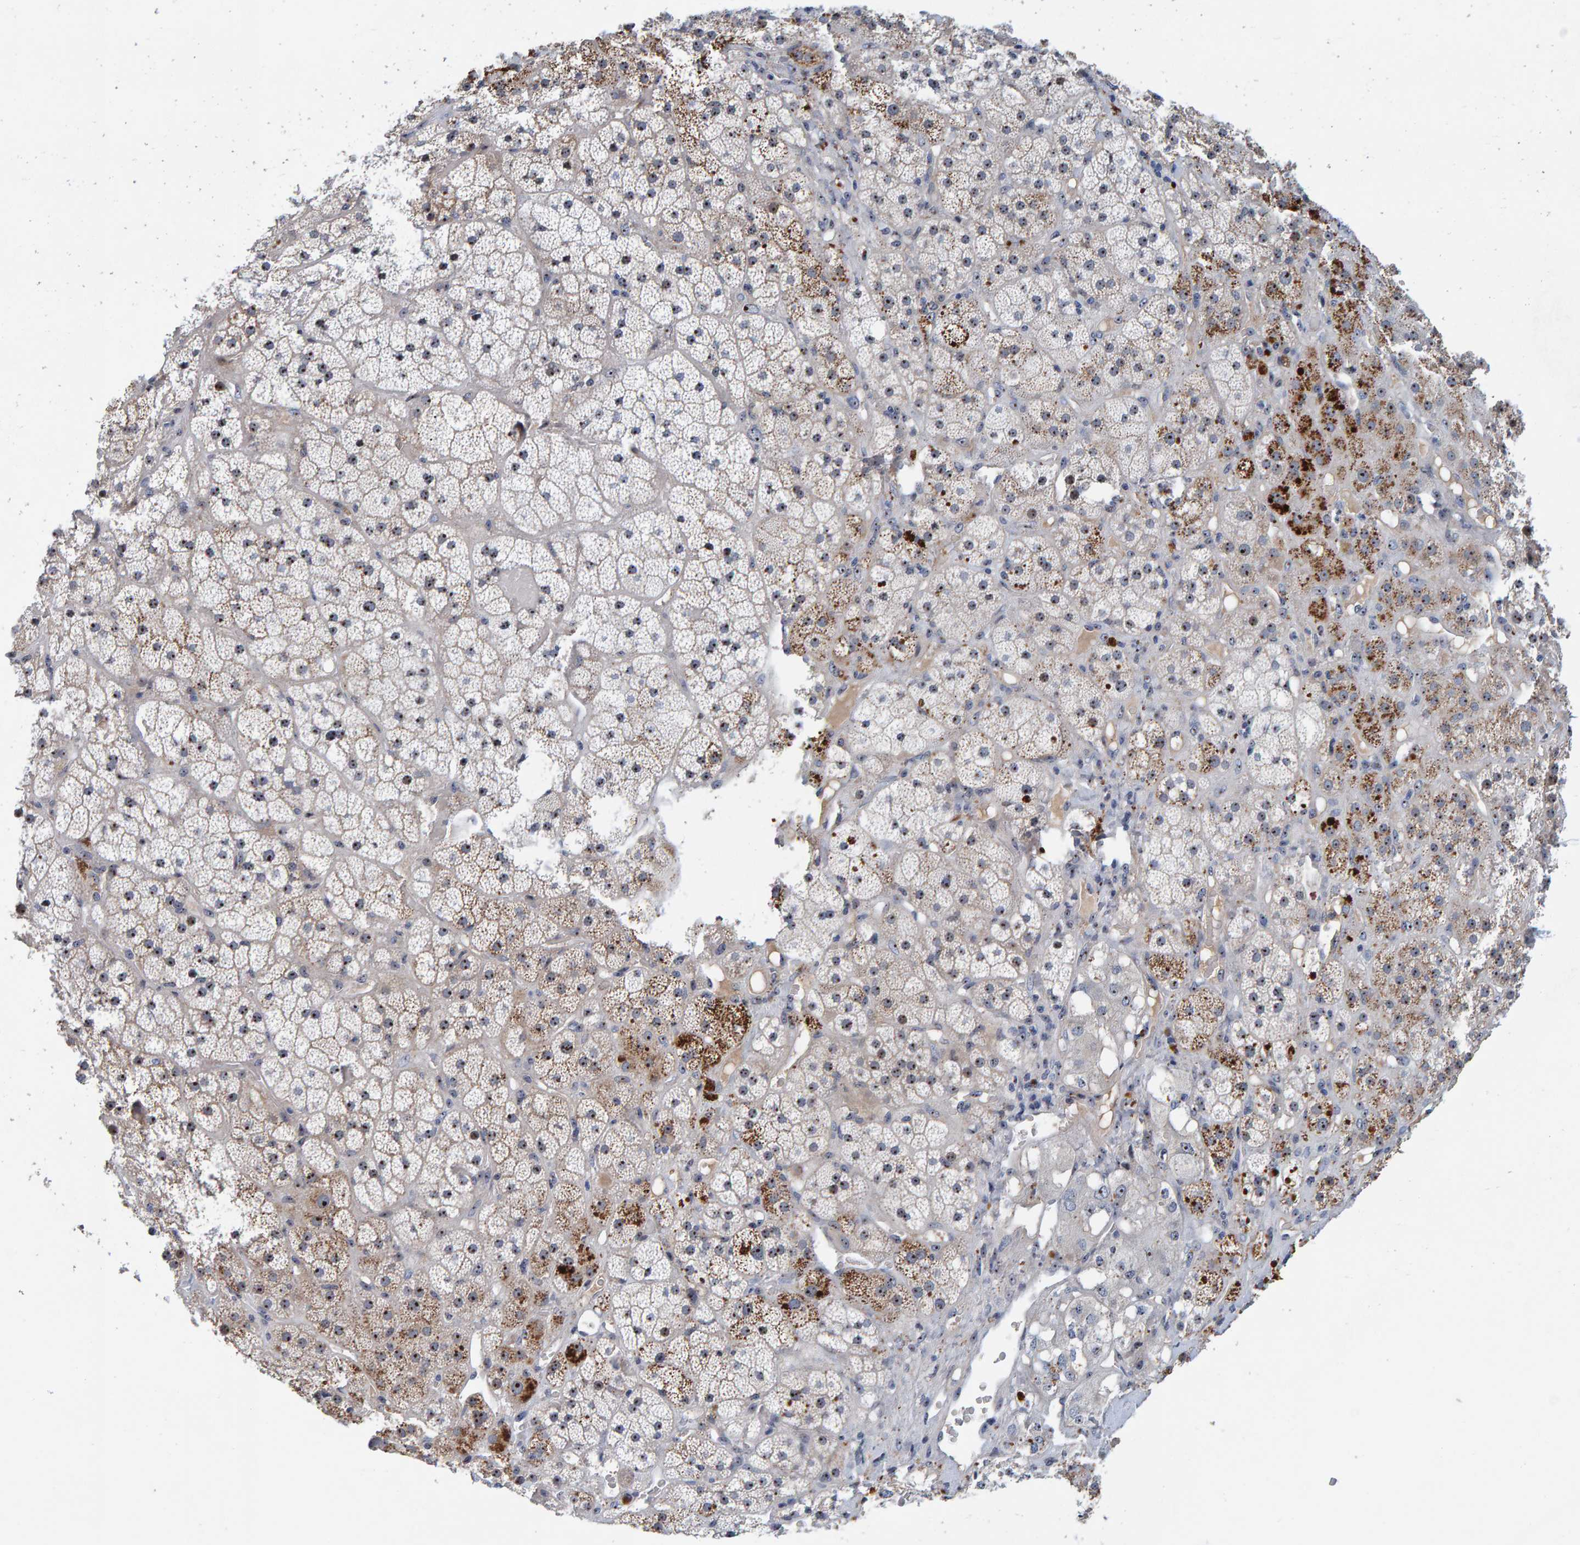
{"staining": {"intensity": "strong", "quantity": ">75%", "location": "cytoplasmic/membranous,nuclear"}, "tissue": "adrenal gland", "cell_type": "Glandular cells", "image_type": "normal", "snomed": [{"axis": "morphology", "description": "Normal tissue, NOS"}, {"axis": "topography", "description": "Adrenal gland"}], "caption": "DAB (3,3'-diaminobenzidine) immunohistochemical staining of normal adrenal gland demonstrates strong cytoplasmic/membranous,nuclear protein expression in approximately >75% of glandular cells. The staining was performed using DAB (3,3'-diaminobenzidine) to visualize the protein expression in brown, while the nuclei were stained in blue with hematoxylin (Magnification: 20x).", "gene": "NOL11", "patient": {"sex": "male", "age": 57}}